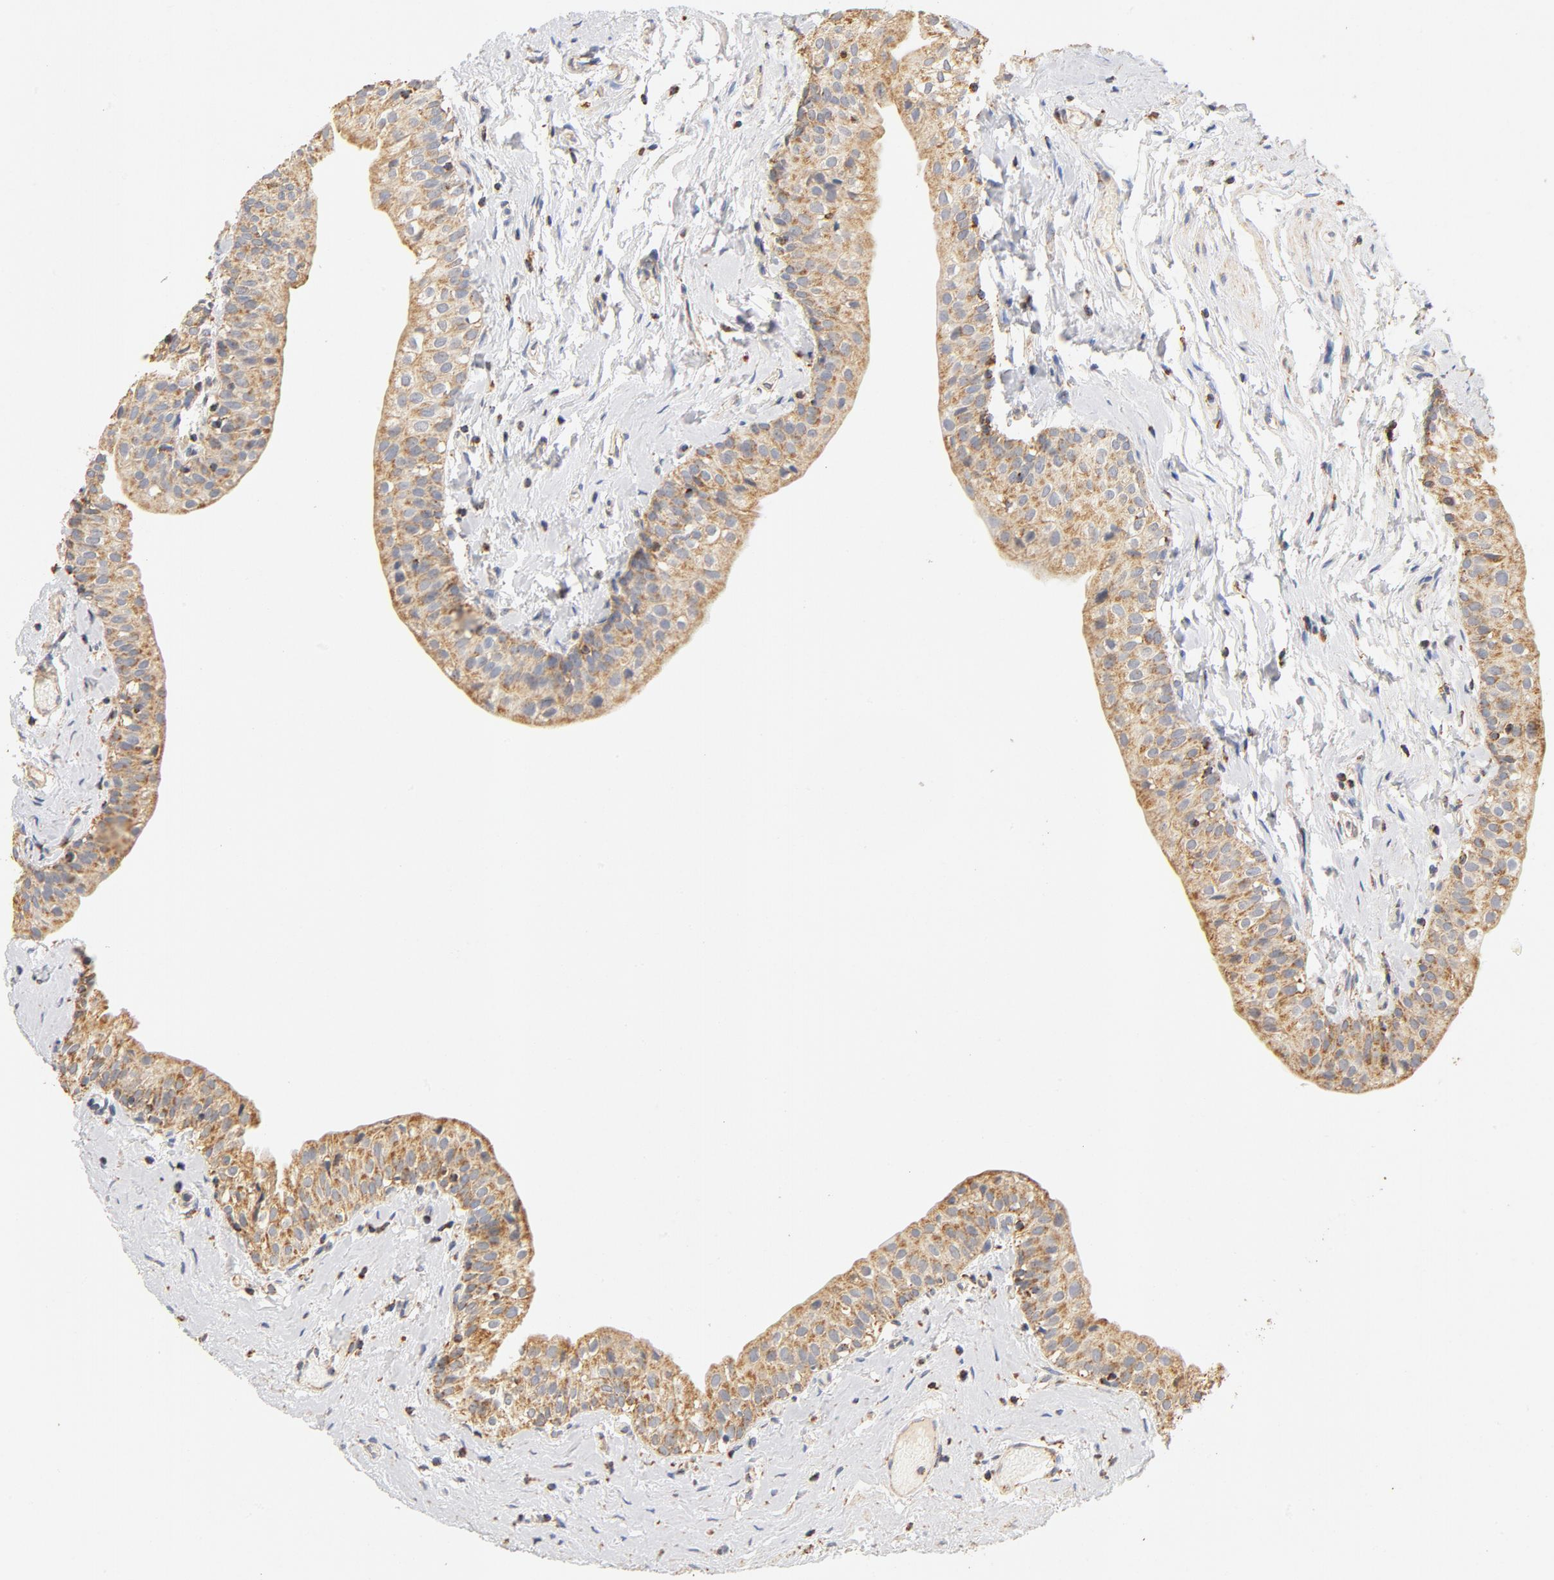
{"staining": {"intensity": "moderate", "quantity": ">75%", "location": "cytoplasmic/membranous"}, "tissue": "urinary bladder", "cell_type": "Urothelial cells", "image_type": "normal", "snomed": [{"axis": "morphology", "description": "Normal tissue, NOS"}, {"axis": "topography", "description": "Urinary bladder"}], "caption": "Protein staining exhibits moderate cytoplasmic/membranous expression in approximately >75% of urothelial cells in benign urinary bladder. (Stains: DAB in brown, nuclei in blue, Microscopy: brightfield microscopy at high magnification).", "gene": "COX4I1", "patient": {"sex": "male", "age": 59}}